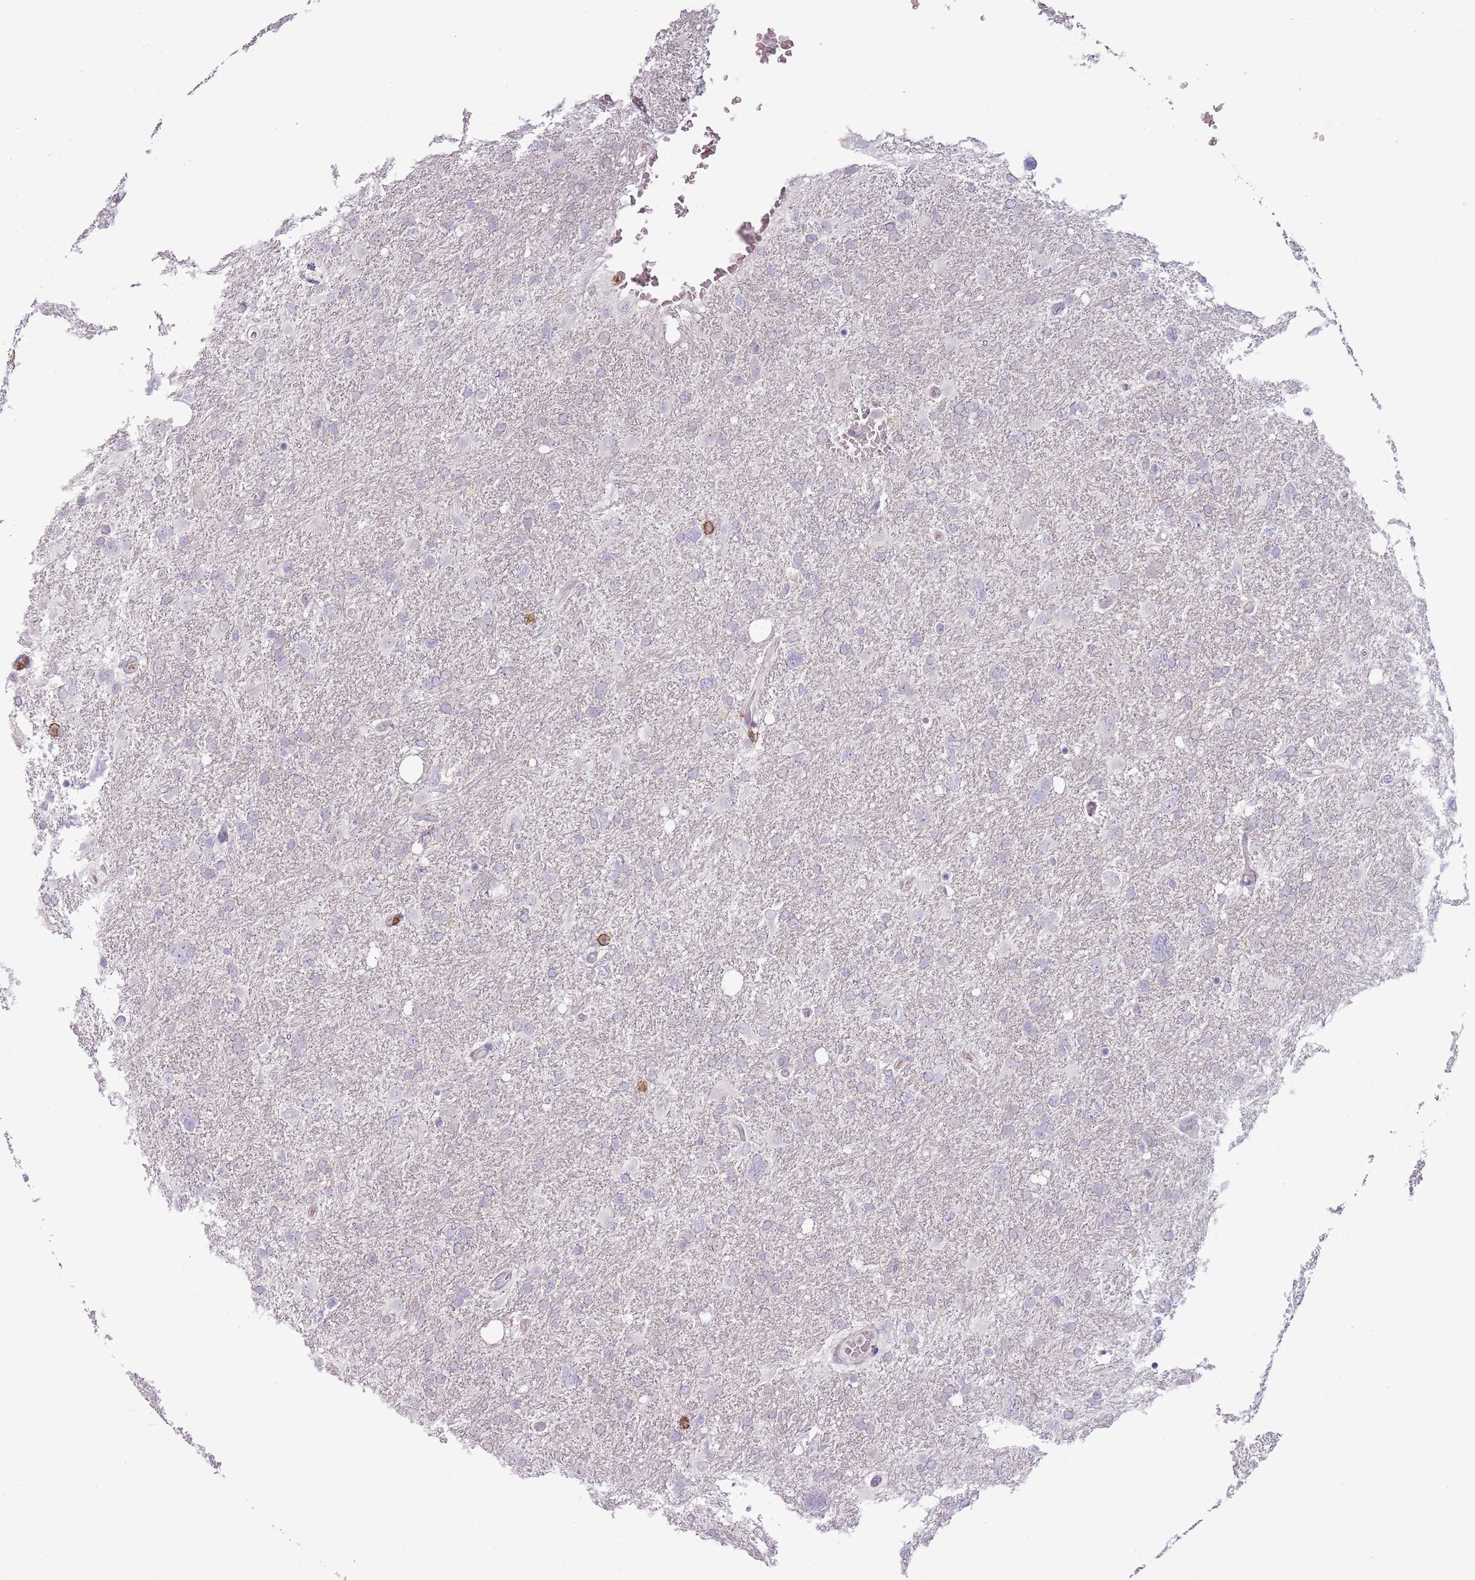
{"staining": {"intensity": "negative", "quantity": "none", "location": "none"}, "tissue": "glioma", "cell_type": "Tumor cells", "image_type": "cancer", "snomed": [{"axis": "morphology", "description": "Glioma, malignant, High grade"}, {"axis": "topography", "description": "Brain"}], "caption": "This is an immunohistochemistry histopathology image of human glioma. There is no expression in tumor cells.", "gene": "ZNF583", "patient": {"sex": "male", "age": 61}}